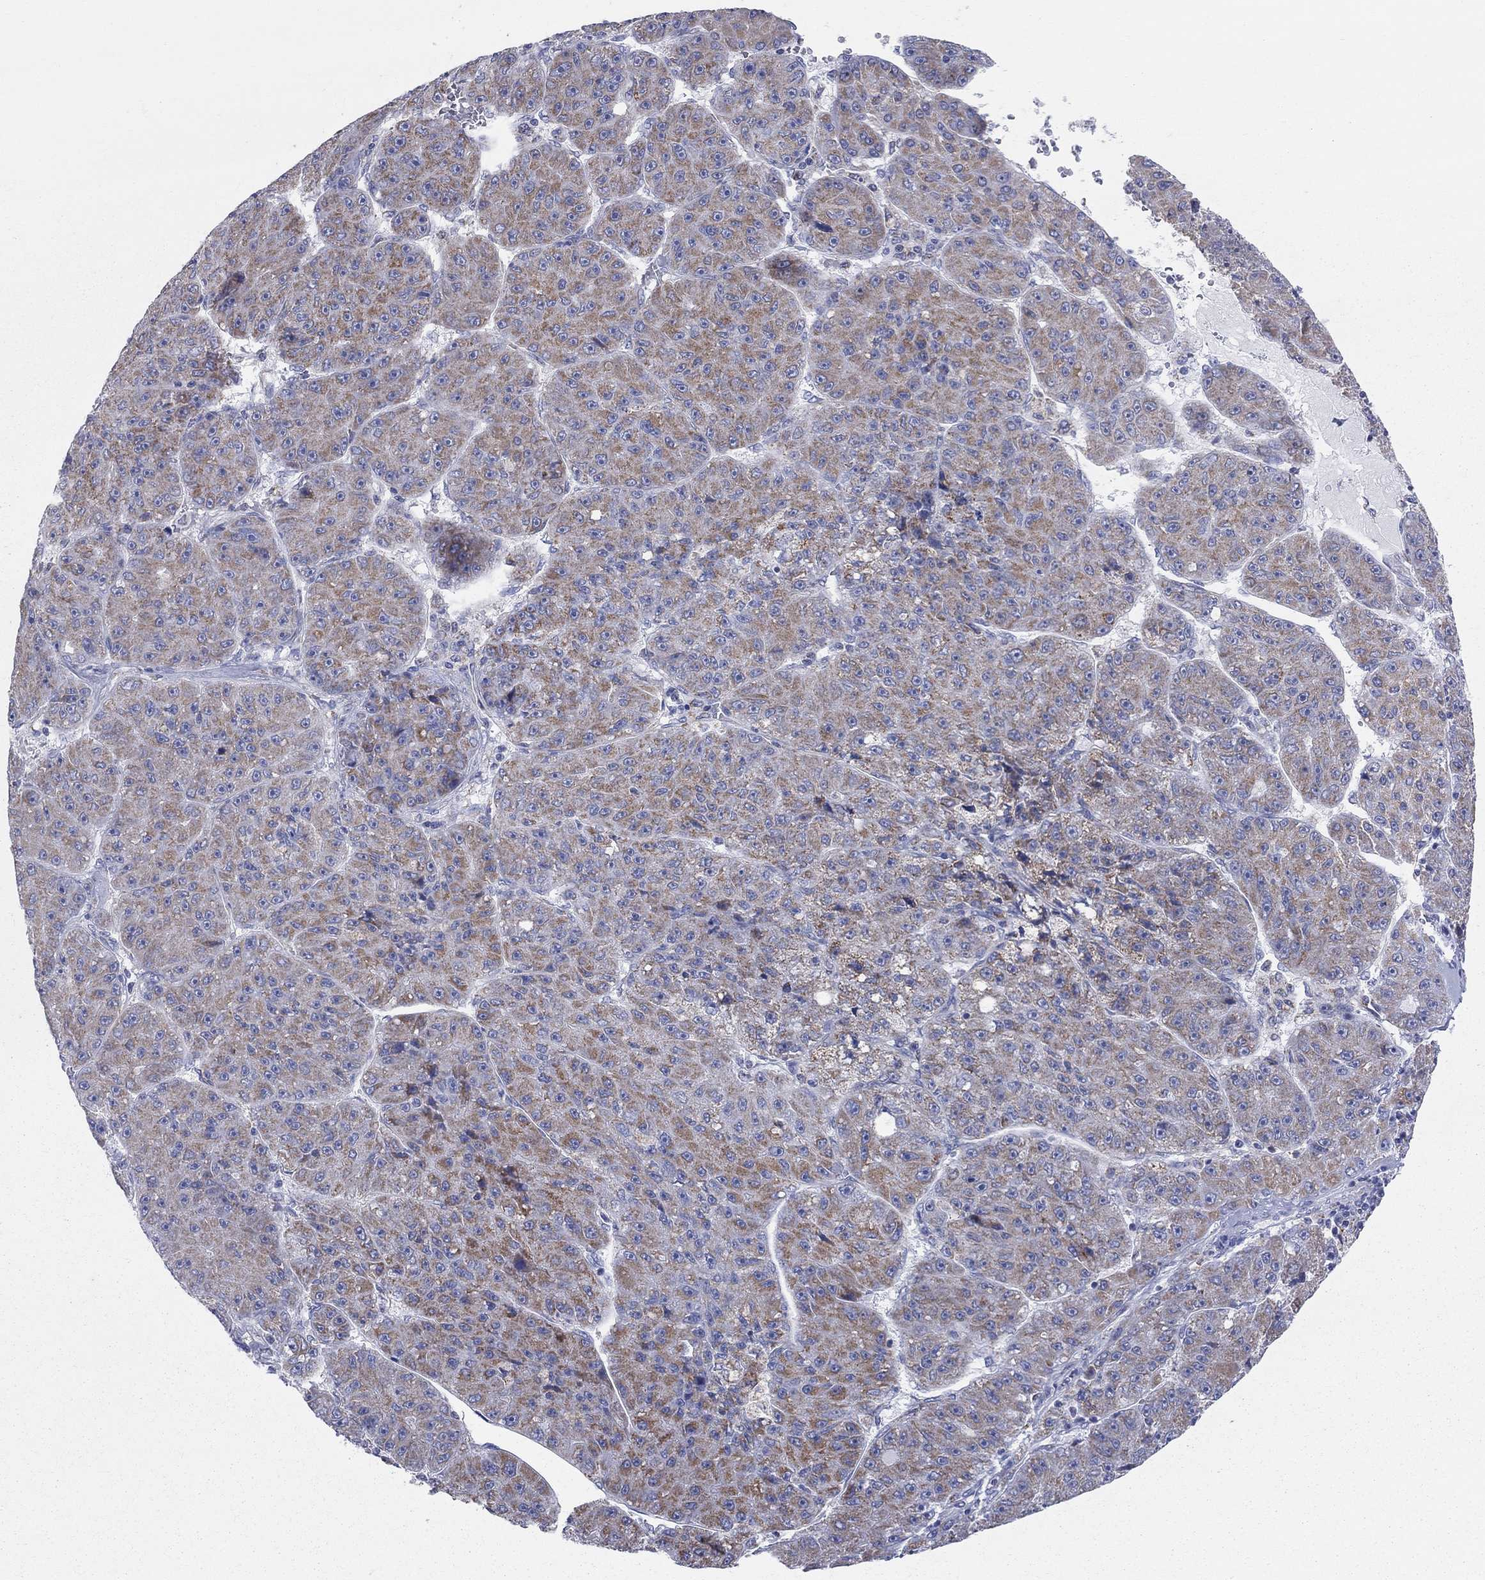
{"staining": {"intensity": "strong", "quantity": "25%-75%", "location": "cytoplasmic/membranous"}, "tissue": "liver cancer", "cell_type": "Tumor cells", "image_type": "cancer", "snomed": [{"axis": "morphology", "description": "Carcinoma, Hepatocellular, NOS"}, {"axis": "topography", "description": "Liver"}], "caption": "An image showing strong cytoplasmic/membranous staining in approximately 25%-75% of tumor cells in liver cancer (hepatocellular carcinoma), as visualized by brown immunohistochemical staining.", "gene": "KISS1R", "patient": {"sex": "male", "age": 67}}